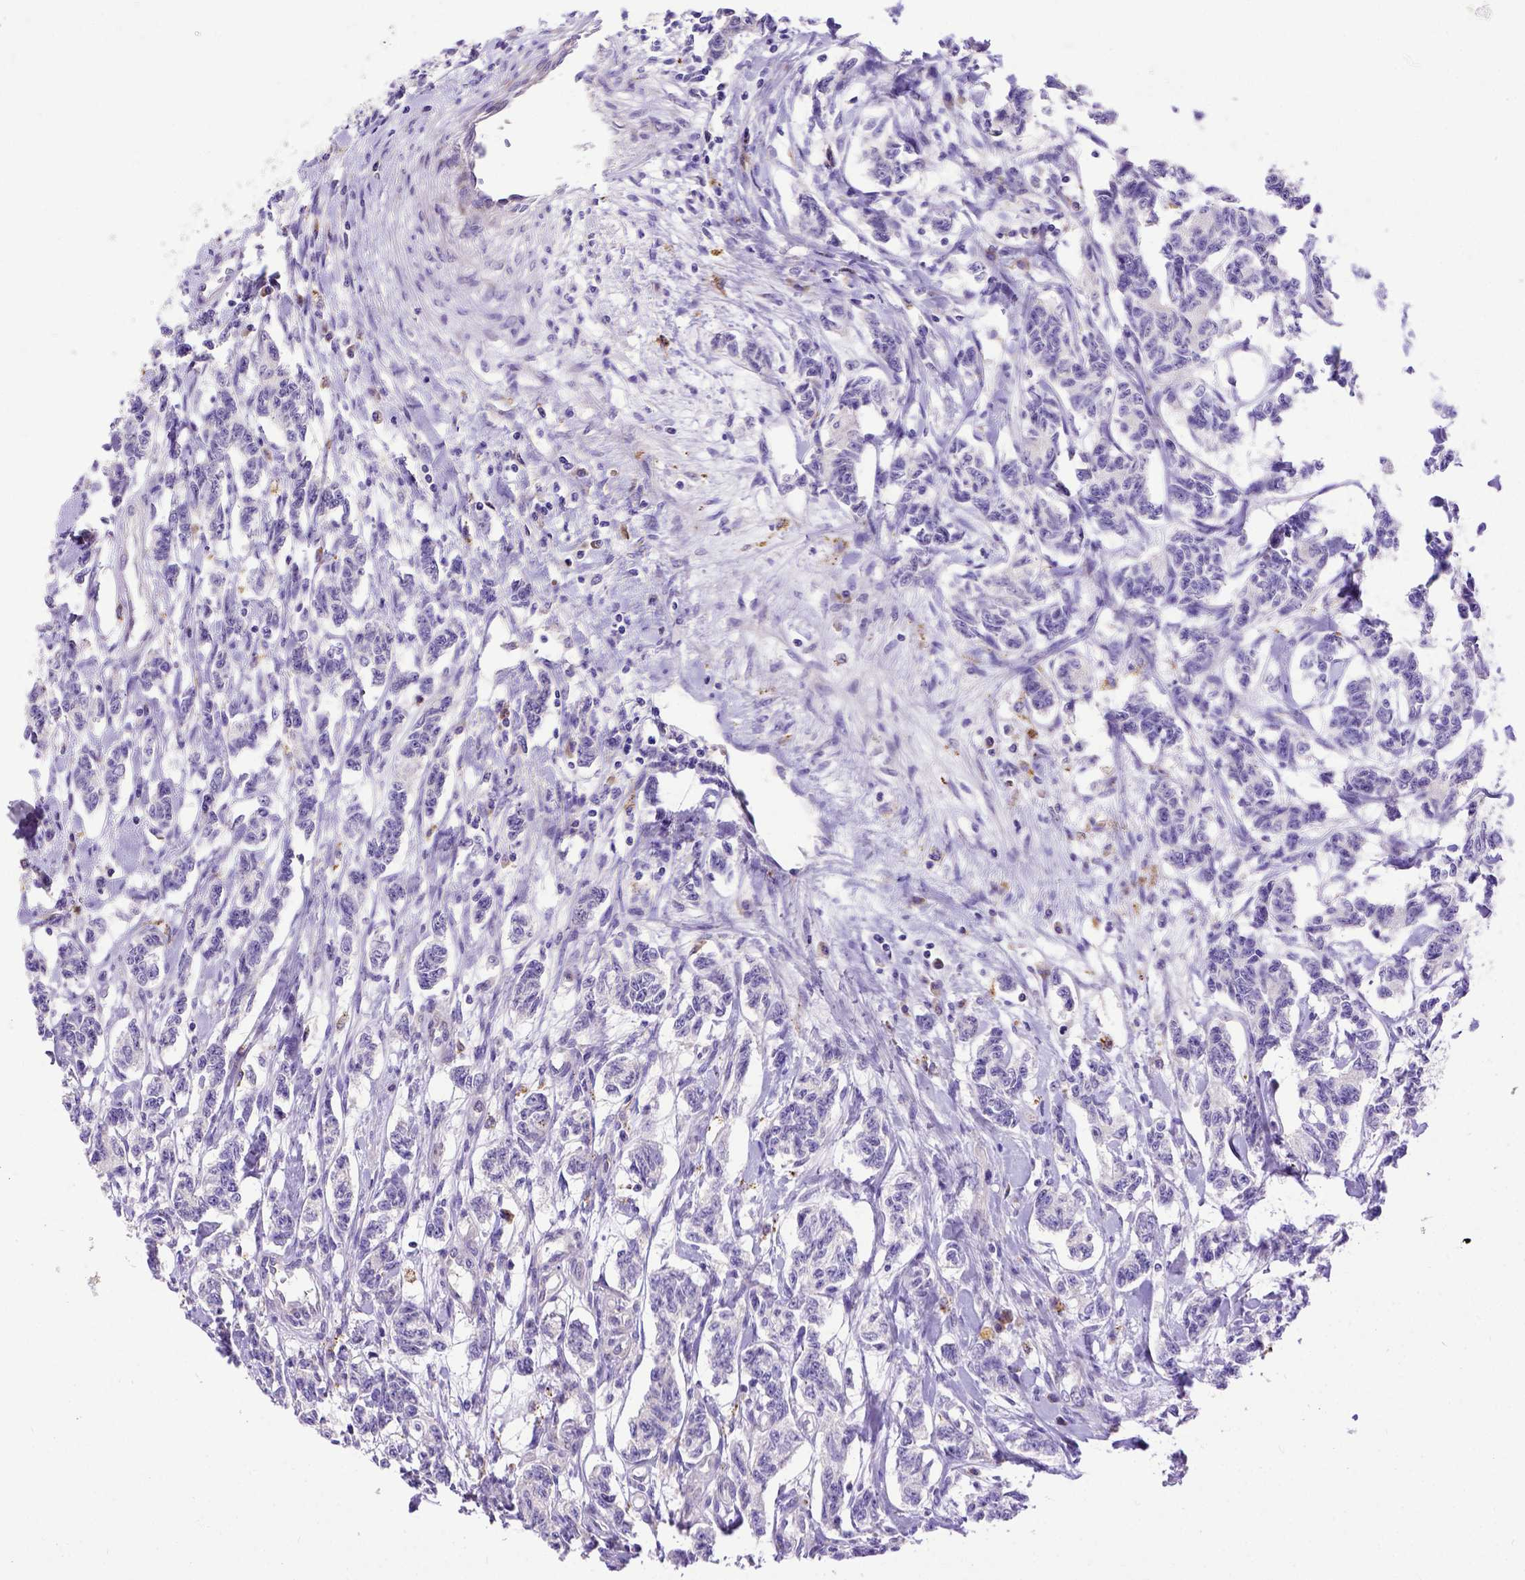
{"staining": {"intensity": "negative", "quantity": "none", "location": "none"}, "tissue": "carcinoid", "cell_type": "Tumor cells", "image_type": "cancer", "snomed": [{"axis": "morphology", "description": "Carcinoid, malignant, NOS"}, {"axis": "topography", "description": "Kidney"}], "caption": "Immunohistochemistry (IHC) photomicrograph of carcinoid (malignant) stained for a protein (brown), which reveals no expression in tumor cells.", "gene": "CFAP300", "patient": {"sex": "female", "age": 41}}